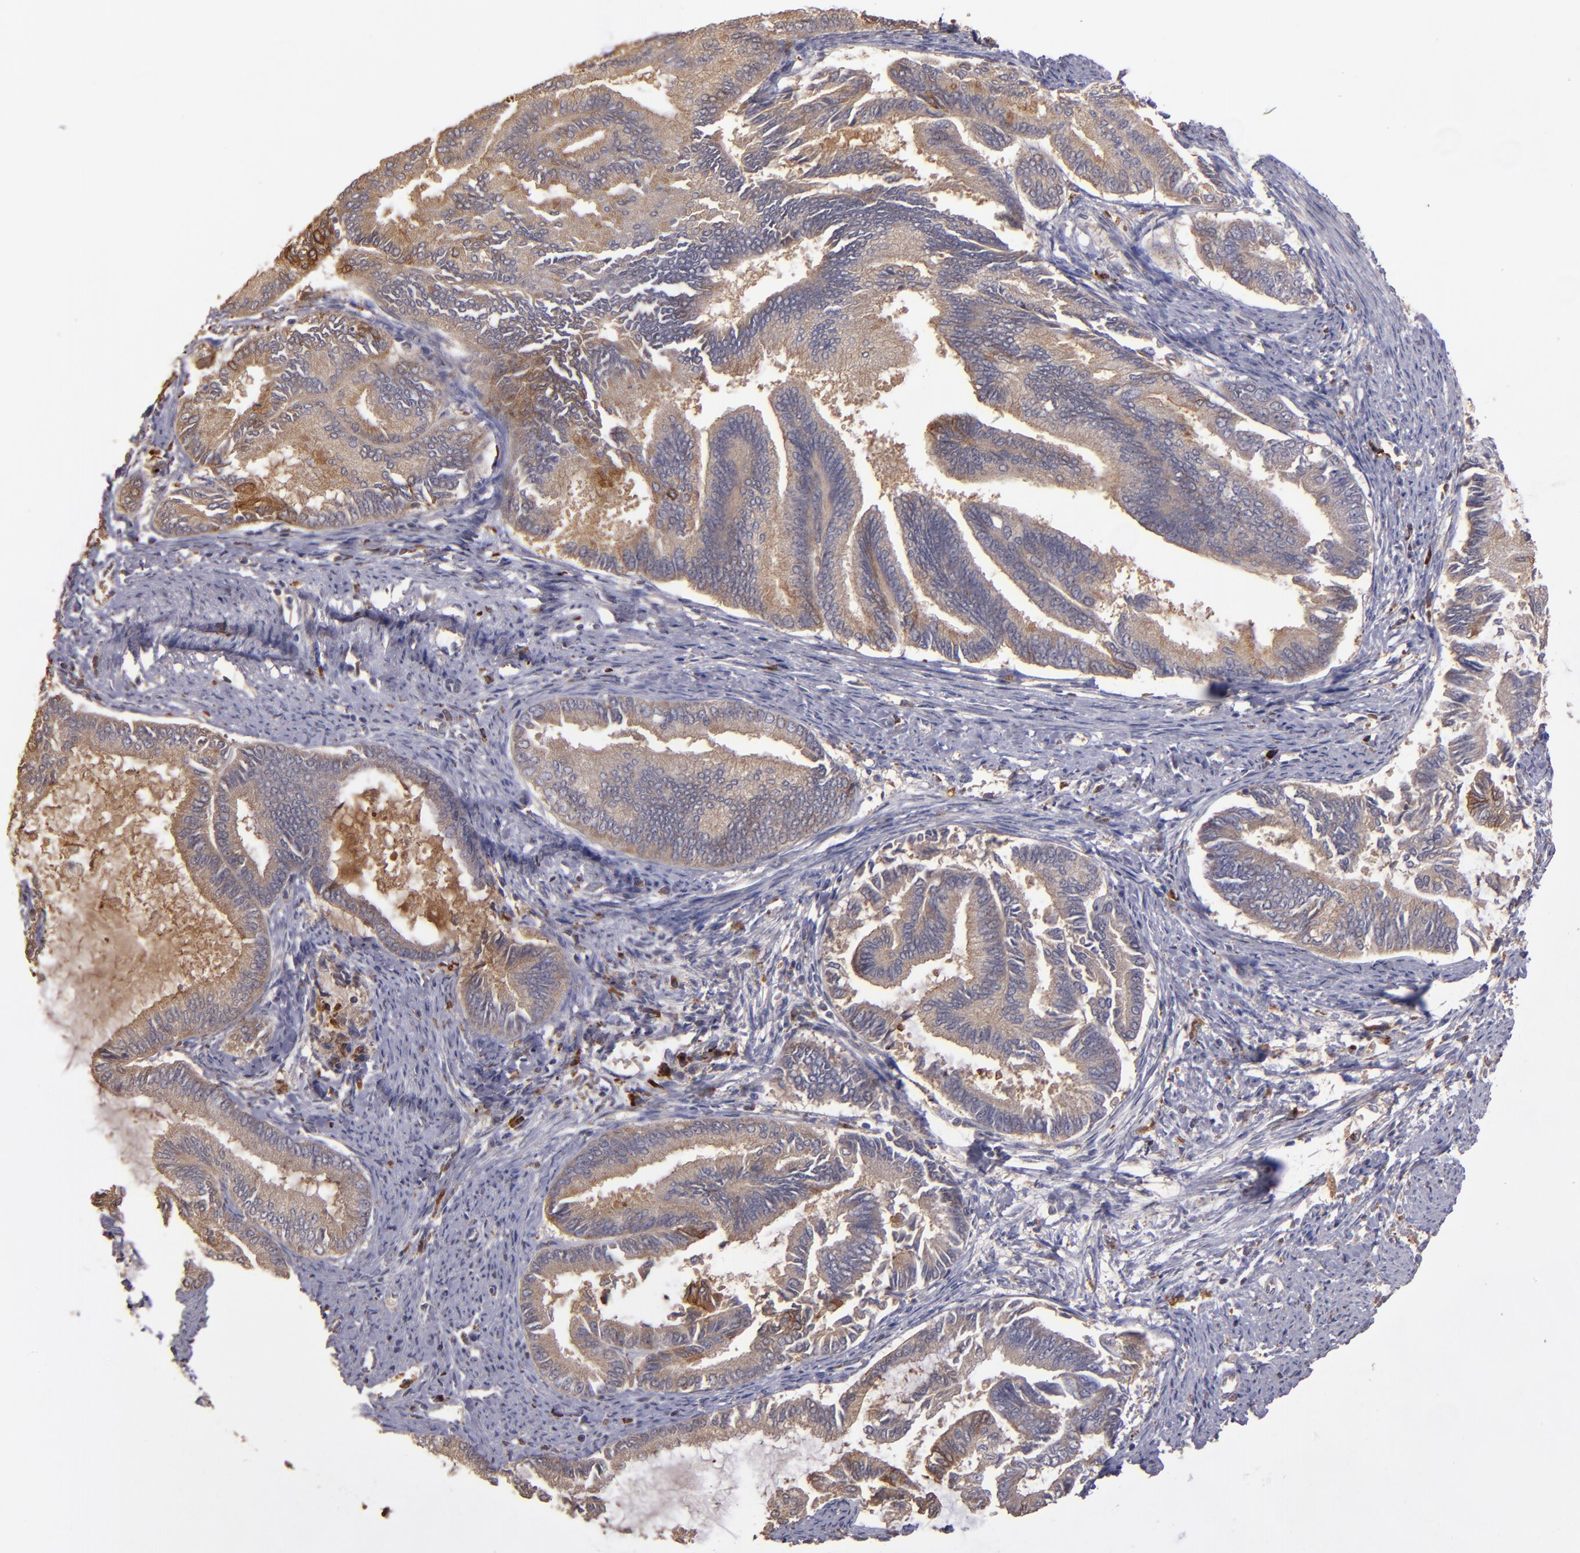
{"staining": {"intensity": "moderate", "quantity": ">75%", "location": "cytoplasmic/membranous"}, "tissue": "endometrial cancer", "cell_type": "Tumor cells", "image_type": "cancer", "snomed": [{"axis": "morphology", "description": "Adenocarcinoma, NOS"}, {"axis": "topography", "description": "Endometrium"}], "caption": "Immunohistochemical staining of human endometrial adenocarcinoma reveals medium levels of moderate cytoplasmic/membranous positivity in about >75% of tumor cells. The protein of interest is shown in brown color, while the nuclei are stained blue.", "gene": "SRRD", "patient": {"sex": "female", "age": 86}}